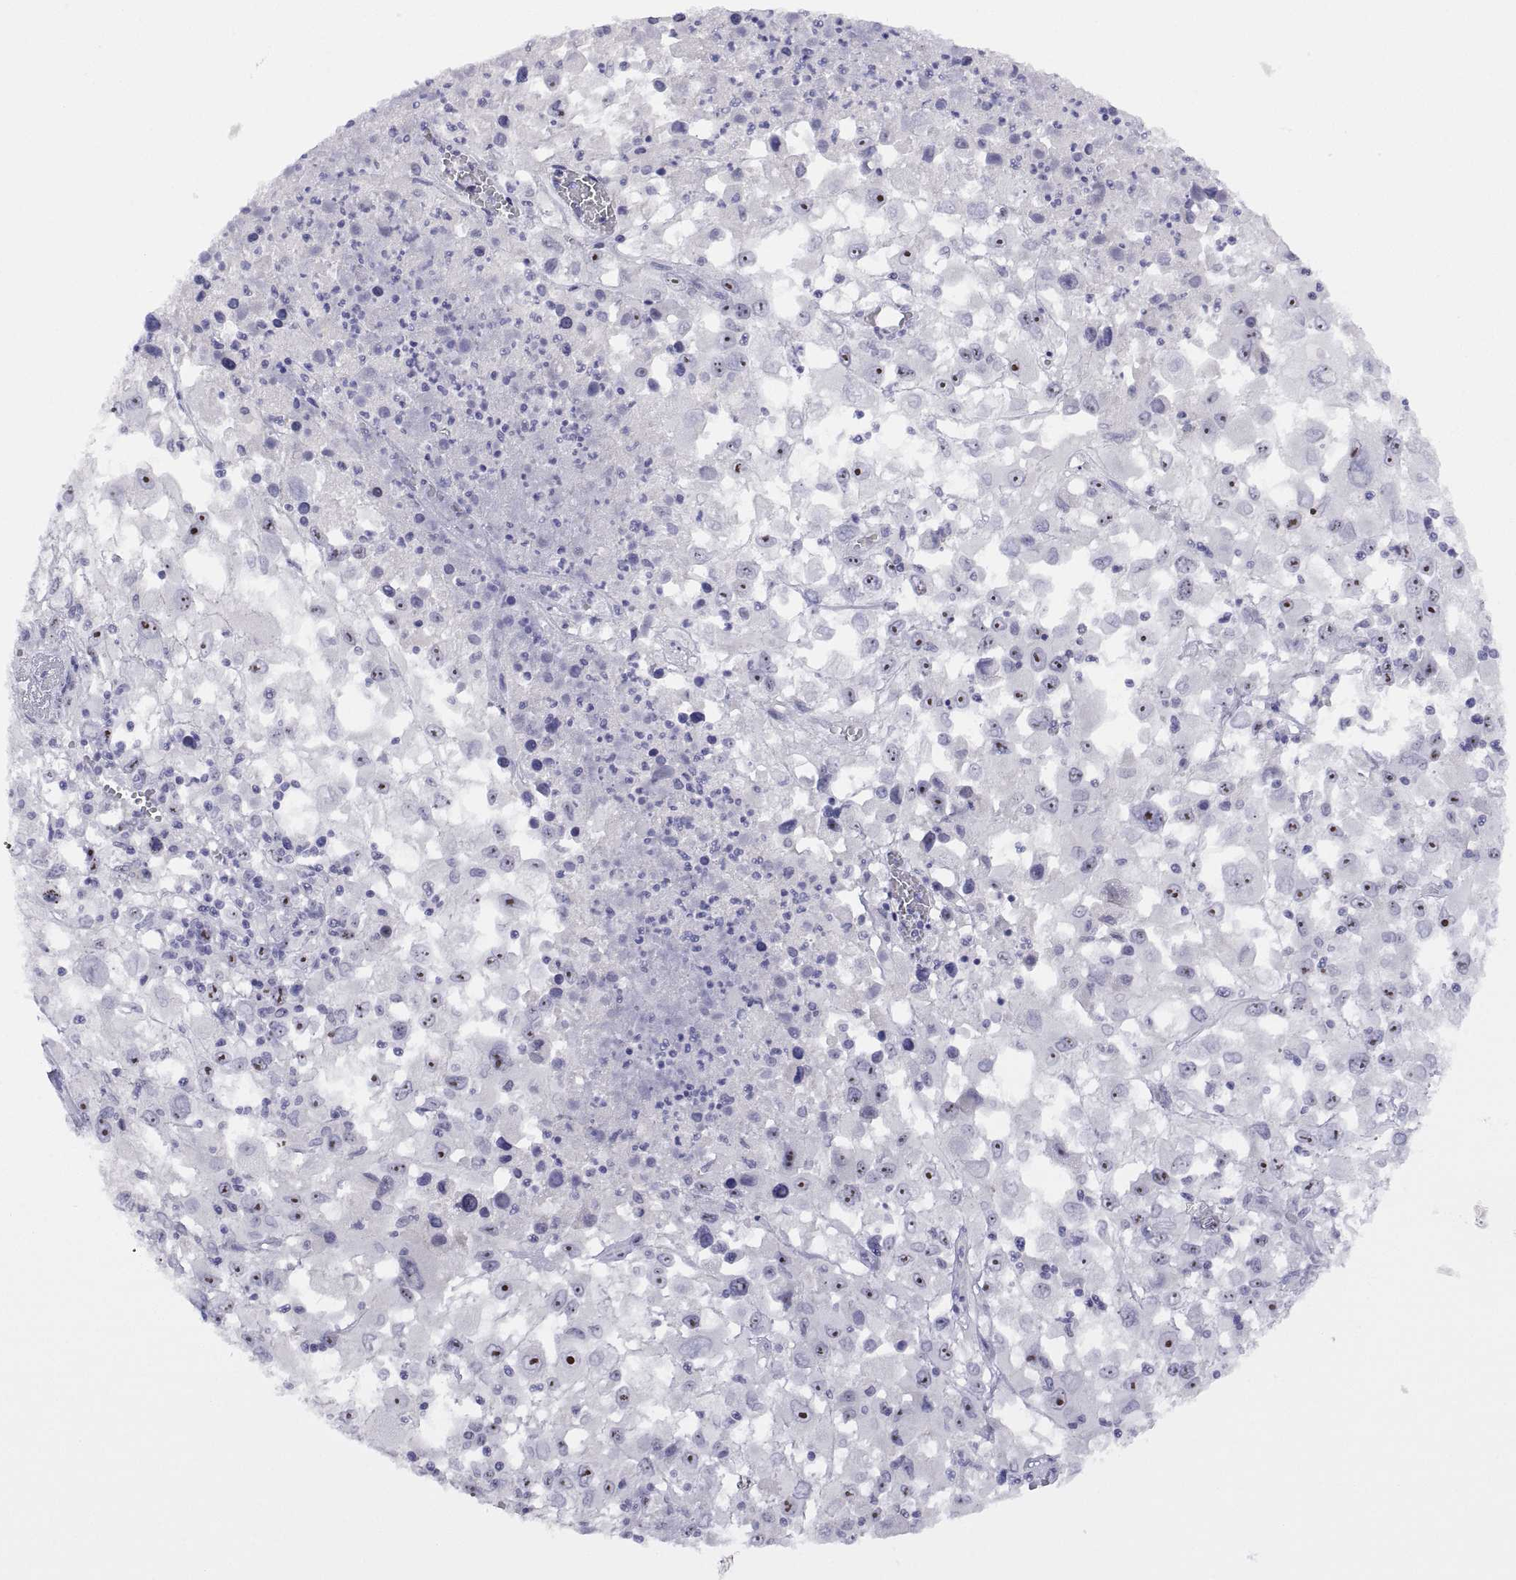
{"staining": {"intensity": "moderate", "quantity": ">75%", "location": "nuclear"}, "tissue": "melanoma", "cell_type": "Tumor cells", "image_type": "cancer", "snomed": [{"axis": "morphology", "description": "Malignant melanoma, Metastatic site"}, {"axis": "topography", "description": "Soft tissue"}], "caption": "Immunohistochemistry of human melanoma exhibits medium levels of moderate nuclear expression in about >75% of tumor cells. The protein is stained brown, and the nuclei are stained in blue (DAB (3,3'-diaminobenzidine) IHC with brightfield microscopy, high magnification).", "gene": "VSX2", "patient": {"sex": "male", "age": 50}}